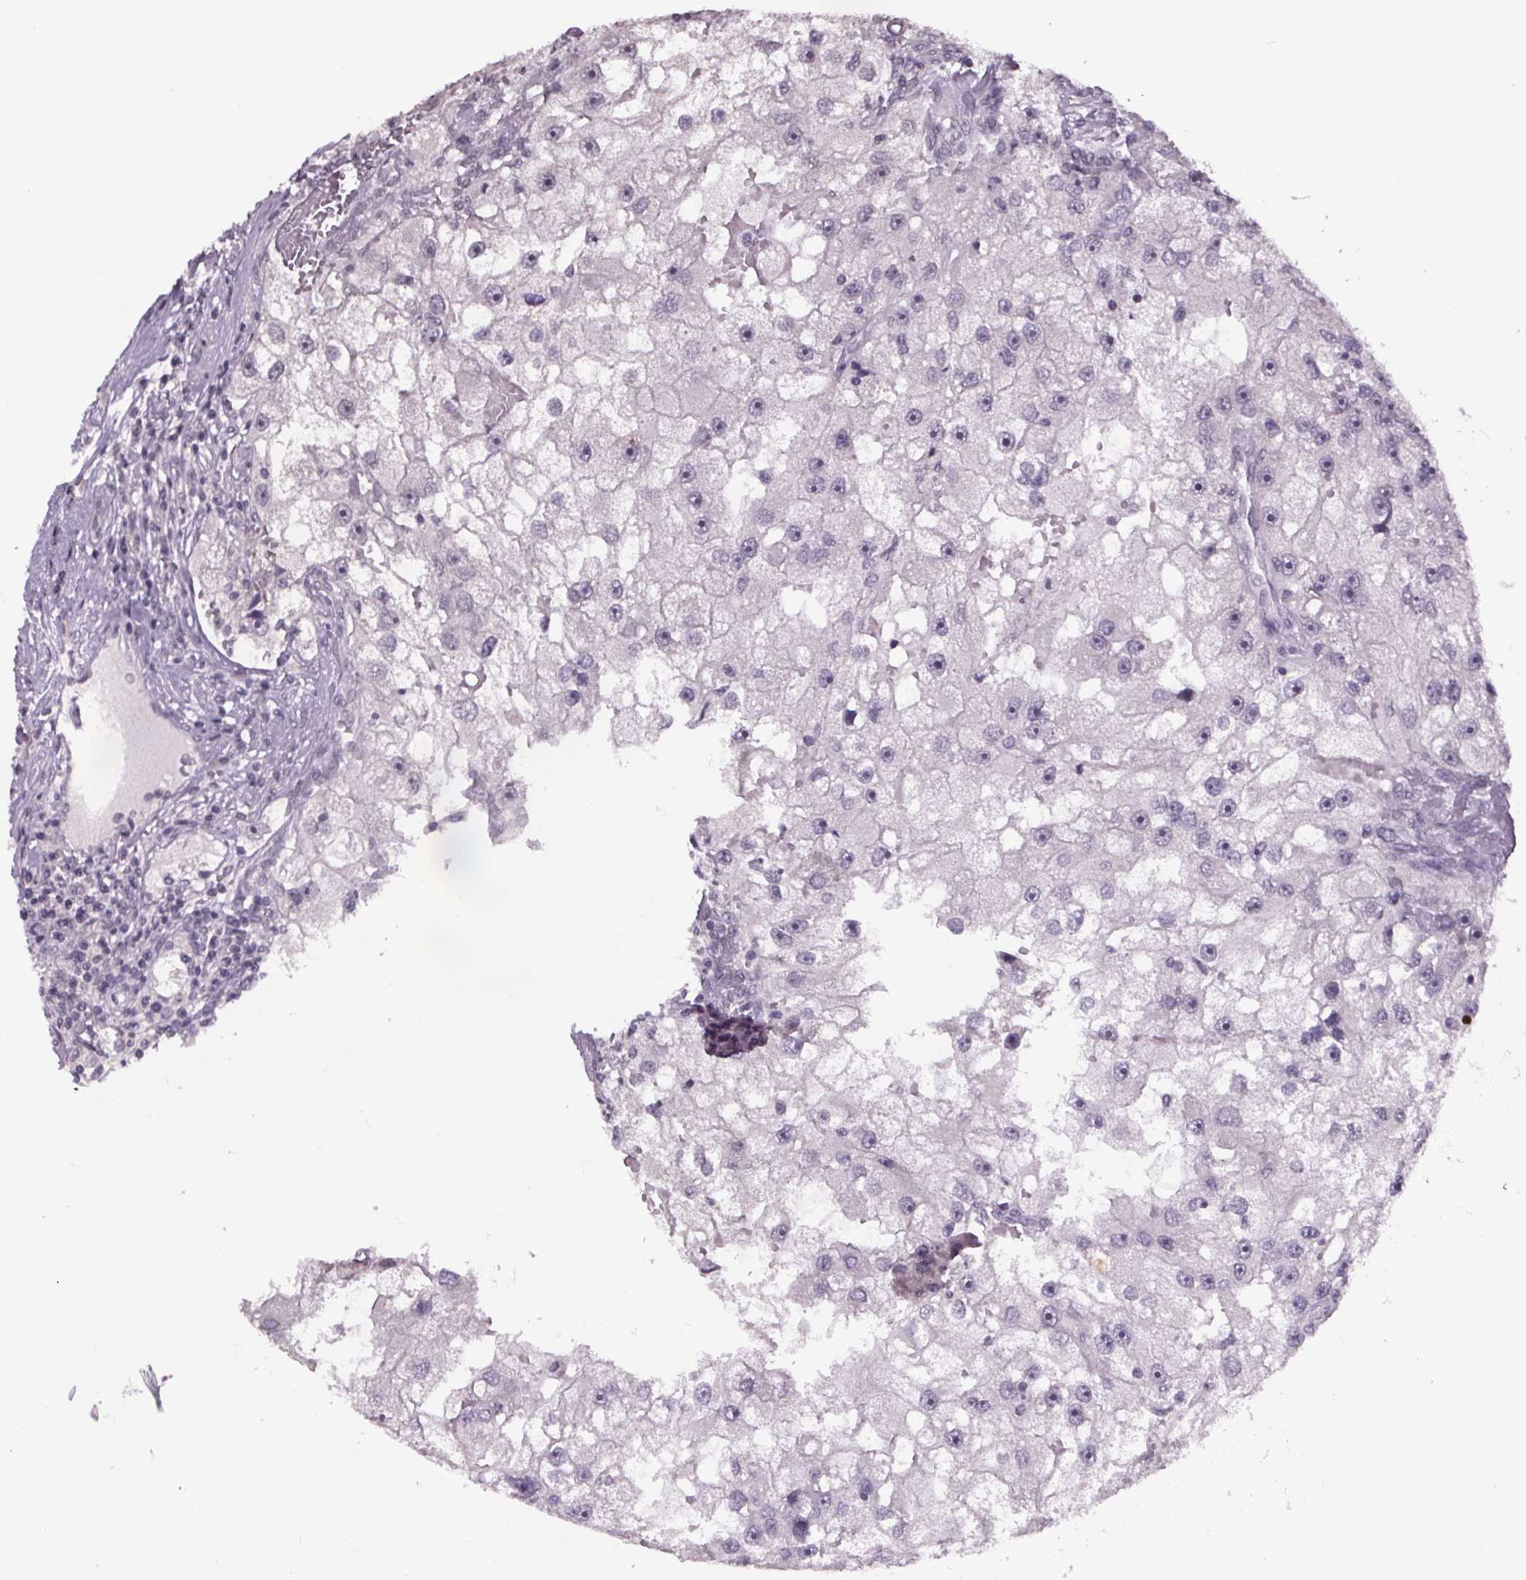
{"staining": {"intensity": "negative", "quantity": "none", "location": "none"}, "tissue": "renal cancer", "cell_type": "Tumor cells", "image_type": "cancer", "snomed": [{"axis": "morphology", "description": "Adenocarcinoma, NOS"}, {"axis": "topography", "description": "Kidney"}], "caption": "DAB (3,3'-diaminobenzidine) immunohistochemical staining of human renal cancer demonstrates no significant expression in tumor cells.", "gene": "NKX6-1", "patient": {"sex": "male", "age": 63}}